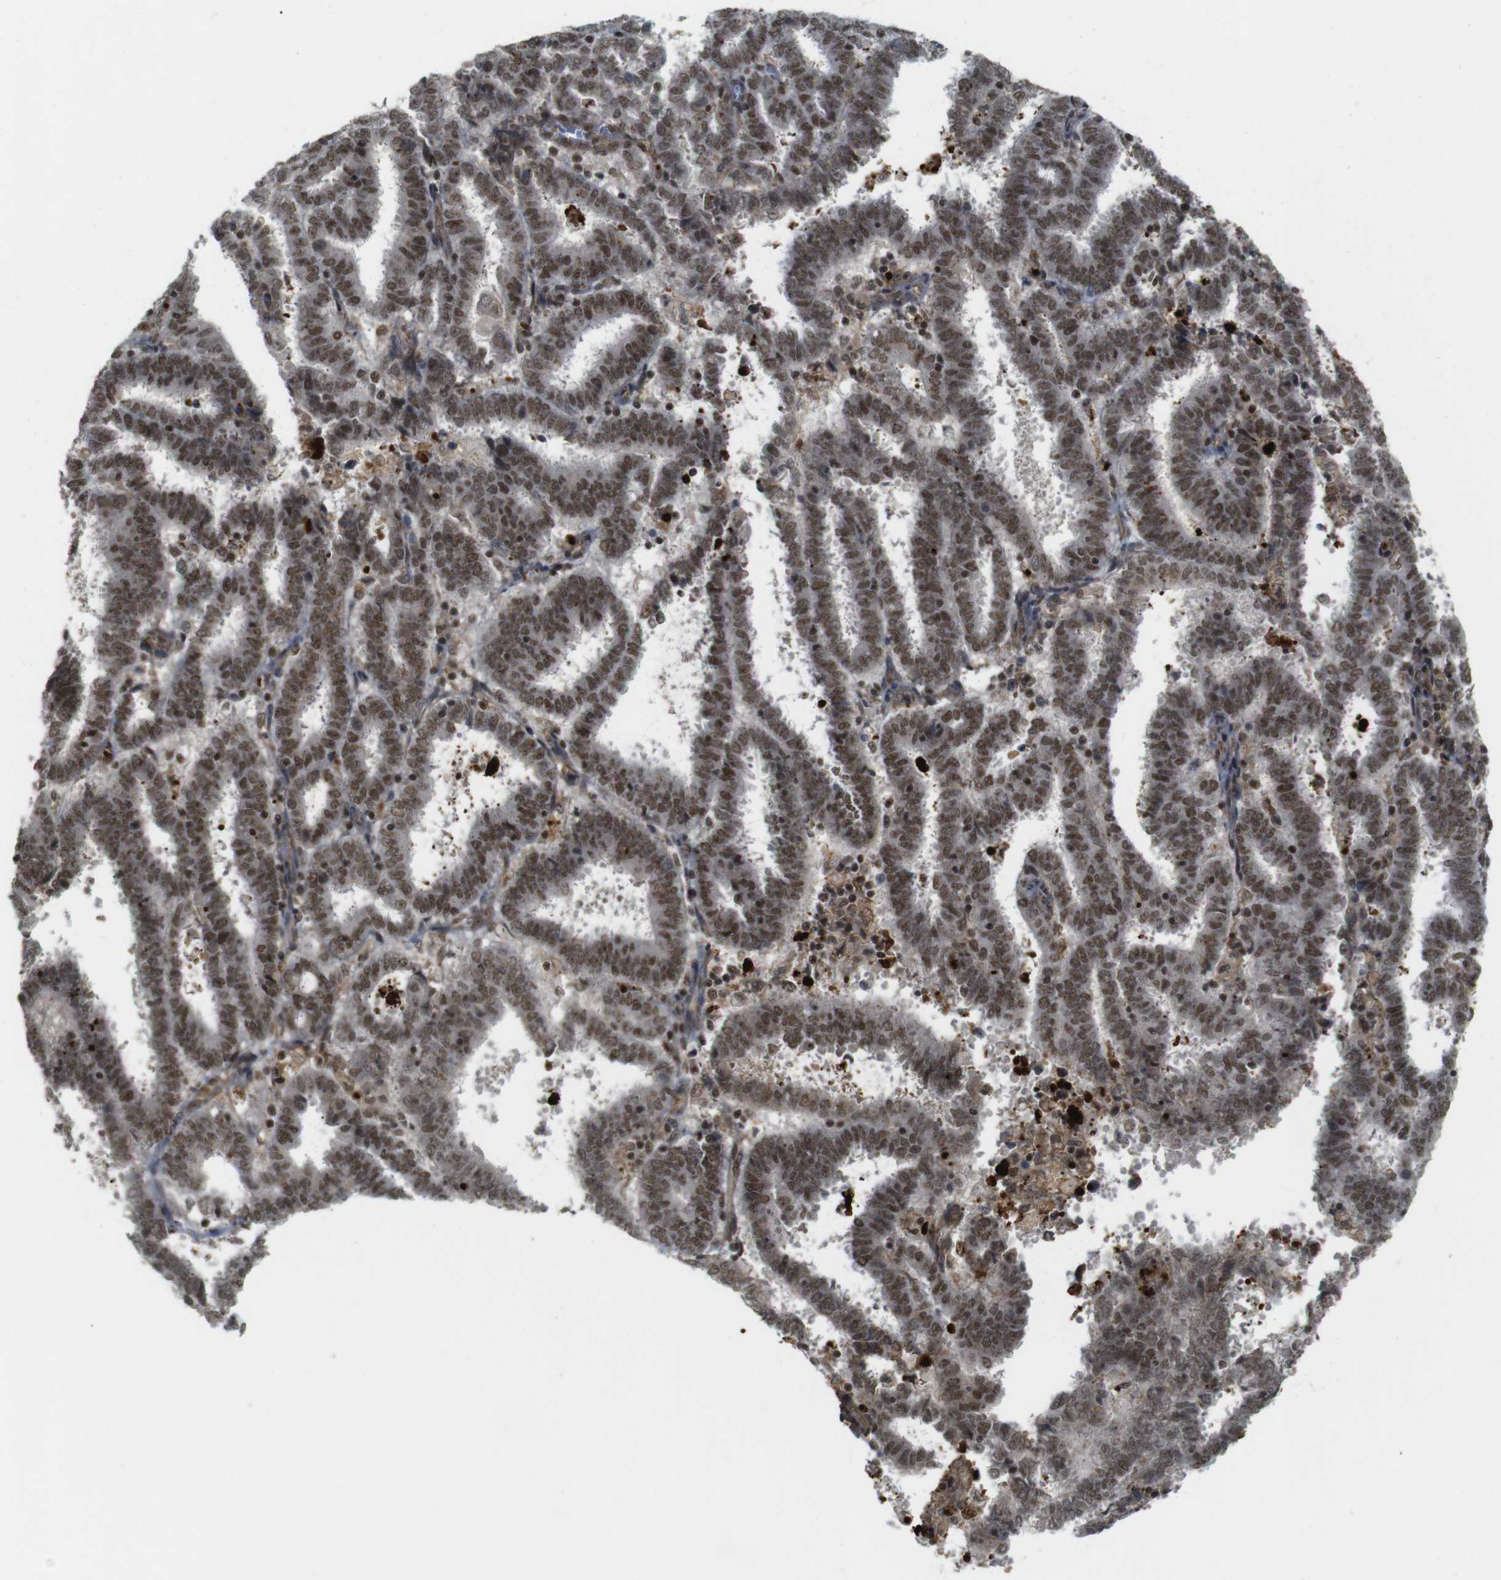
{"staining": {"intensity": "moderate", "quantity": ">75%", "location": "cytoplasmic/membranous,nuclear"}, "tissue": "endometrial cancer", "cell_type": "Tumor cells", "image_type": "cancer", "snomed": [{"axis": "morphology", "description": "Adenocarcinoma, NOS"}, {"axis": "topography", "description": "Uterus"}], "caption": "Moderate cytoplasmic/membranous and nuclear positivity for a protein is appreciated in approximately >75% of tumor cells of endometrial adenocarcinoma using immunohistochemistry (IHC).", "gene": "SP2", "patient": {"sex": "female", "age": 83}}